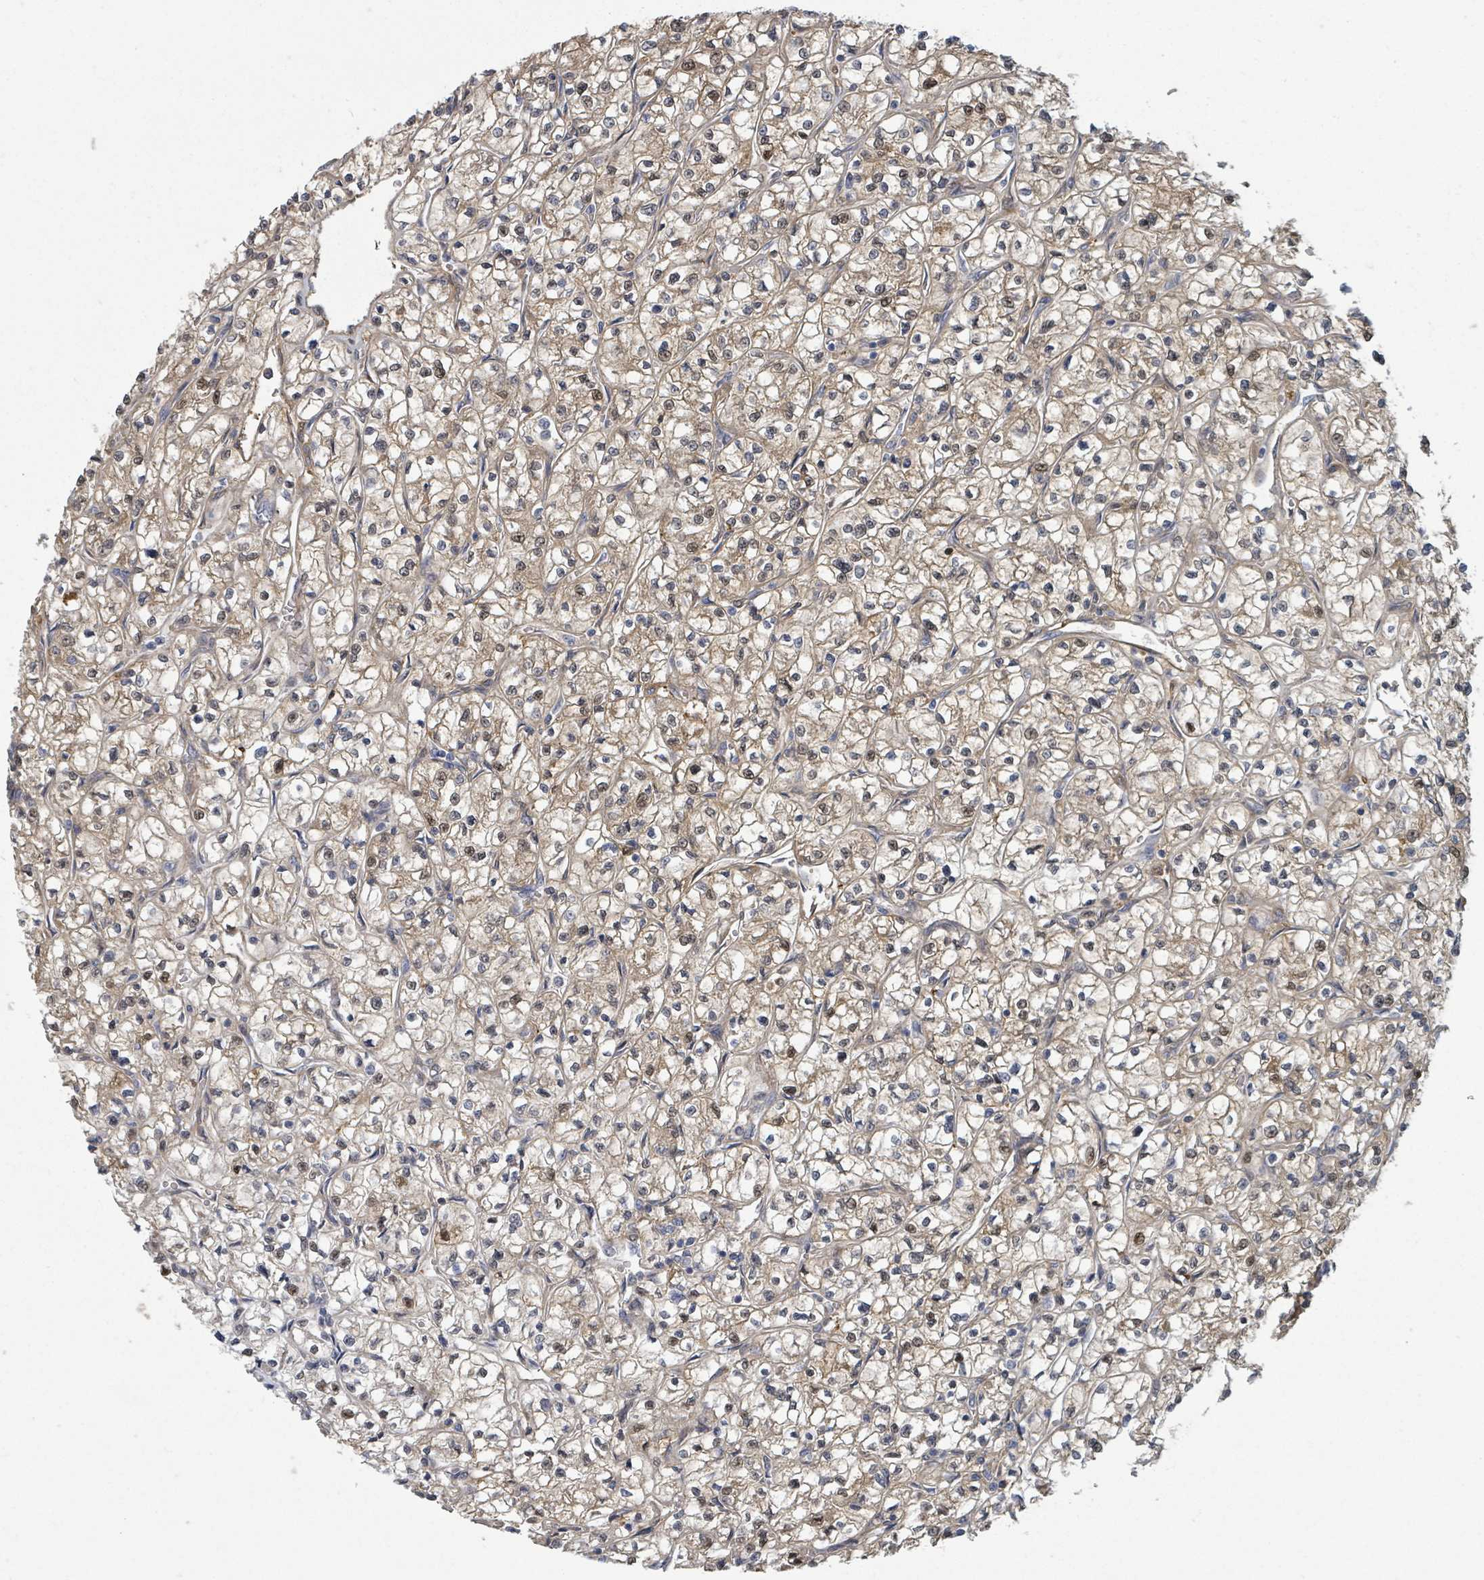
{"staining": {"intensity": "moderate", "quantity": ">75%", "location": "cytoplasmic/membranous,nuclear"}, "tissue": "renal cancer", "cell_type": "Tumor cells", "image_type": "cancer", "snomed": [{"axis": "morphology", "description": "Adenocarcinoma, NOS"}, {"axis": "topography", "description": "Kidney"}], "caption": "An immunohistochemistry (IHC) histopathology image of tumor tissue is shown. Protein staining in brown highlights moderate cytoplasmic/membranous and nuclear positivity in renal adenocarcinoma within tumor cells.", "gene": "GABBR1", "patient": {"sex": "female", "age": 64}}